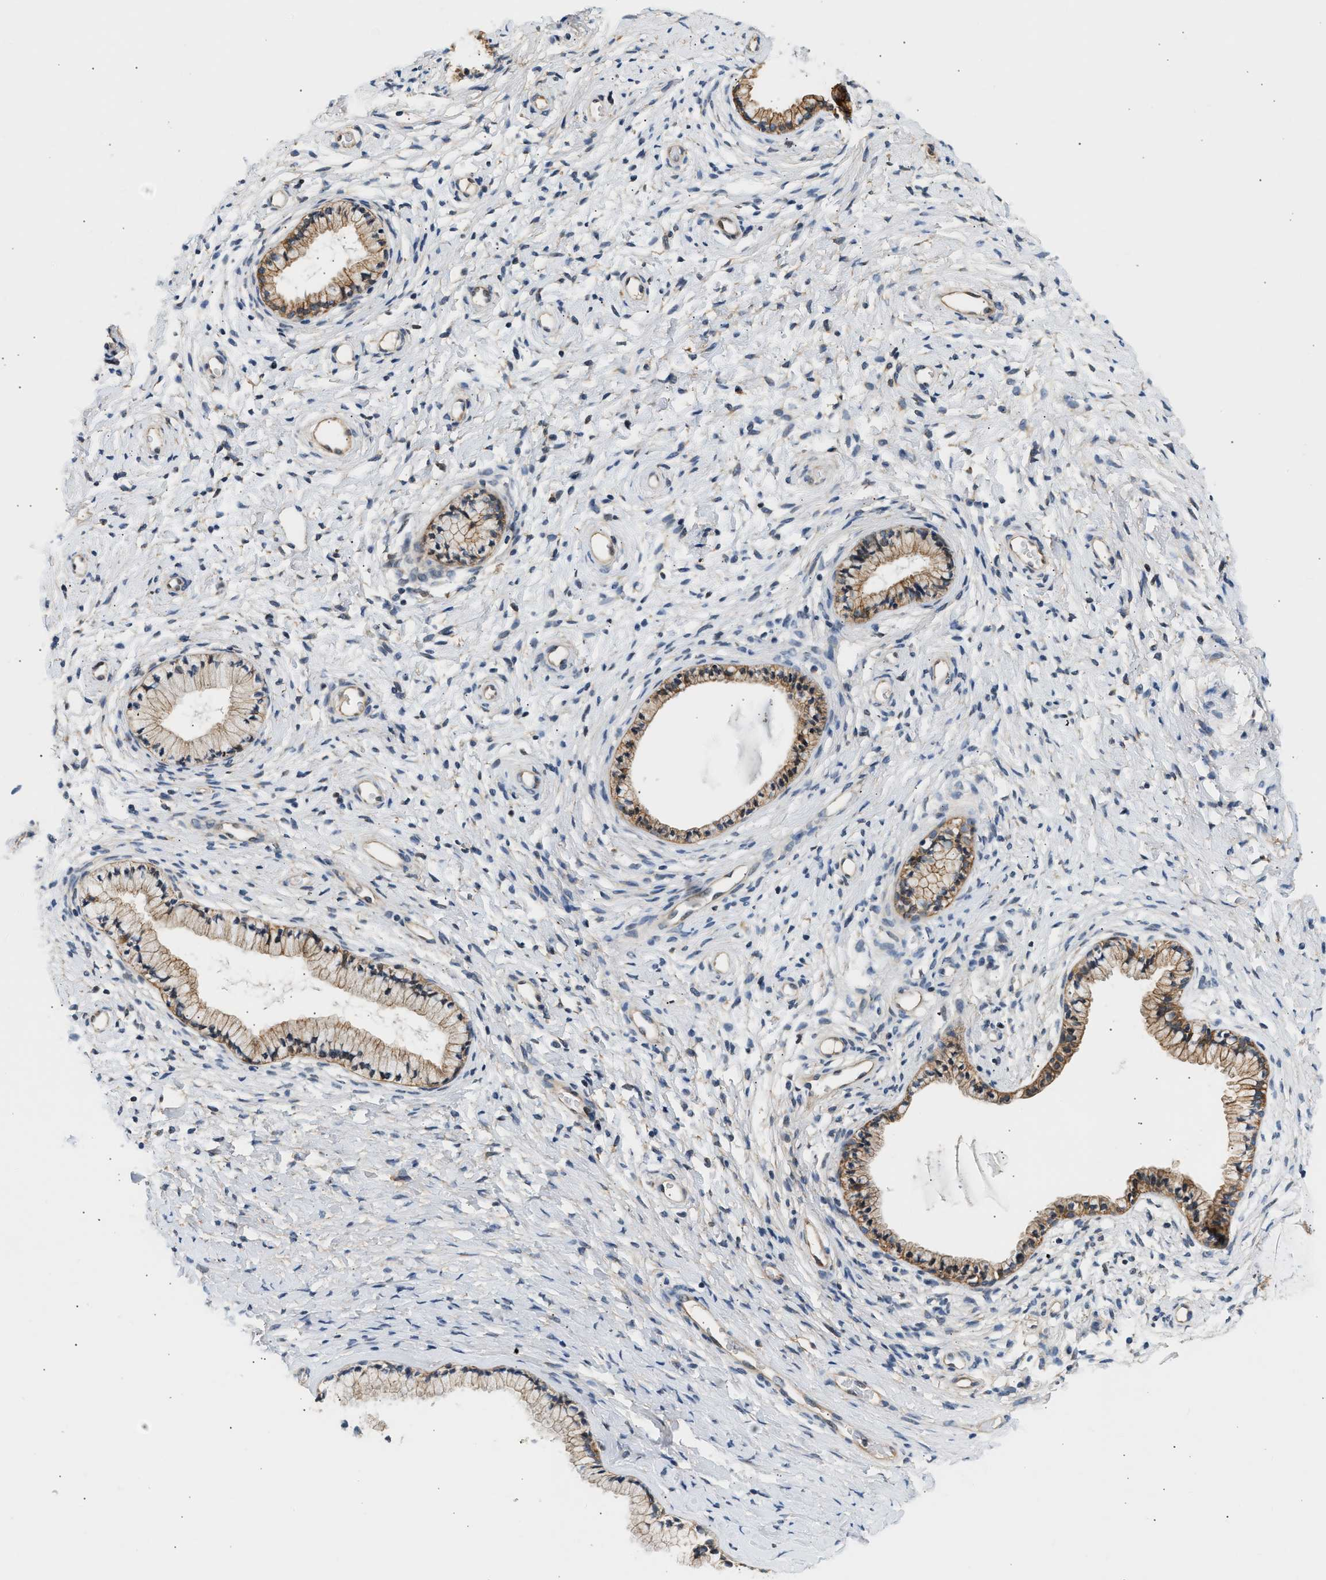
{"staining": {"intensity": "moderate", "quantity": ">75%", "location": "cytoplasmic/membranous"}, "tissue": "cervix", "cell_type": "Glandular cells", "image_type": "normal", "snomed": [{"axis": "morphology", "description": "Normal tissue, NOS"}, {"axis": "topography", "description": "Cervix"}], "caption": "DAB immunohistochemical staining of normal human cervix reveals moderate cytoplasmic/membranous protein positivity in about >75% of glandular cells.", "gene": "WDR31", "patient": {"sex": "female", "age": 72}}